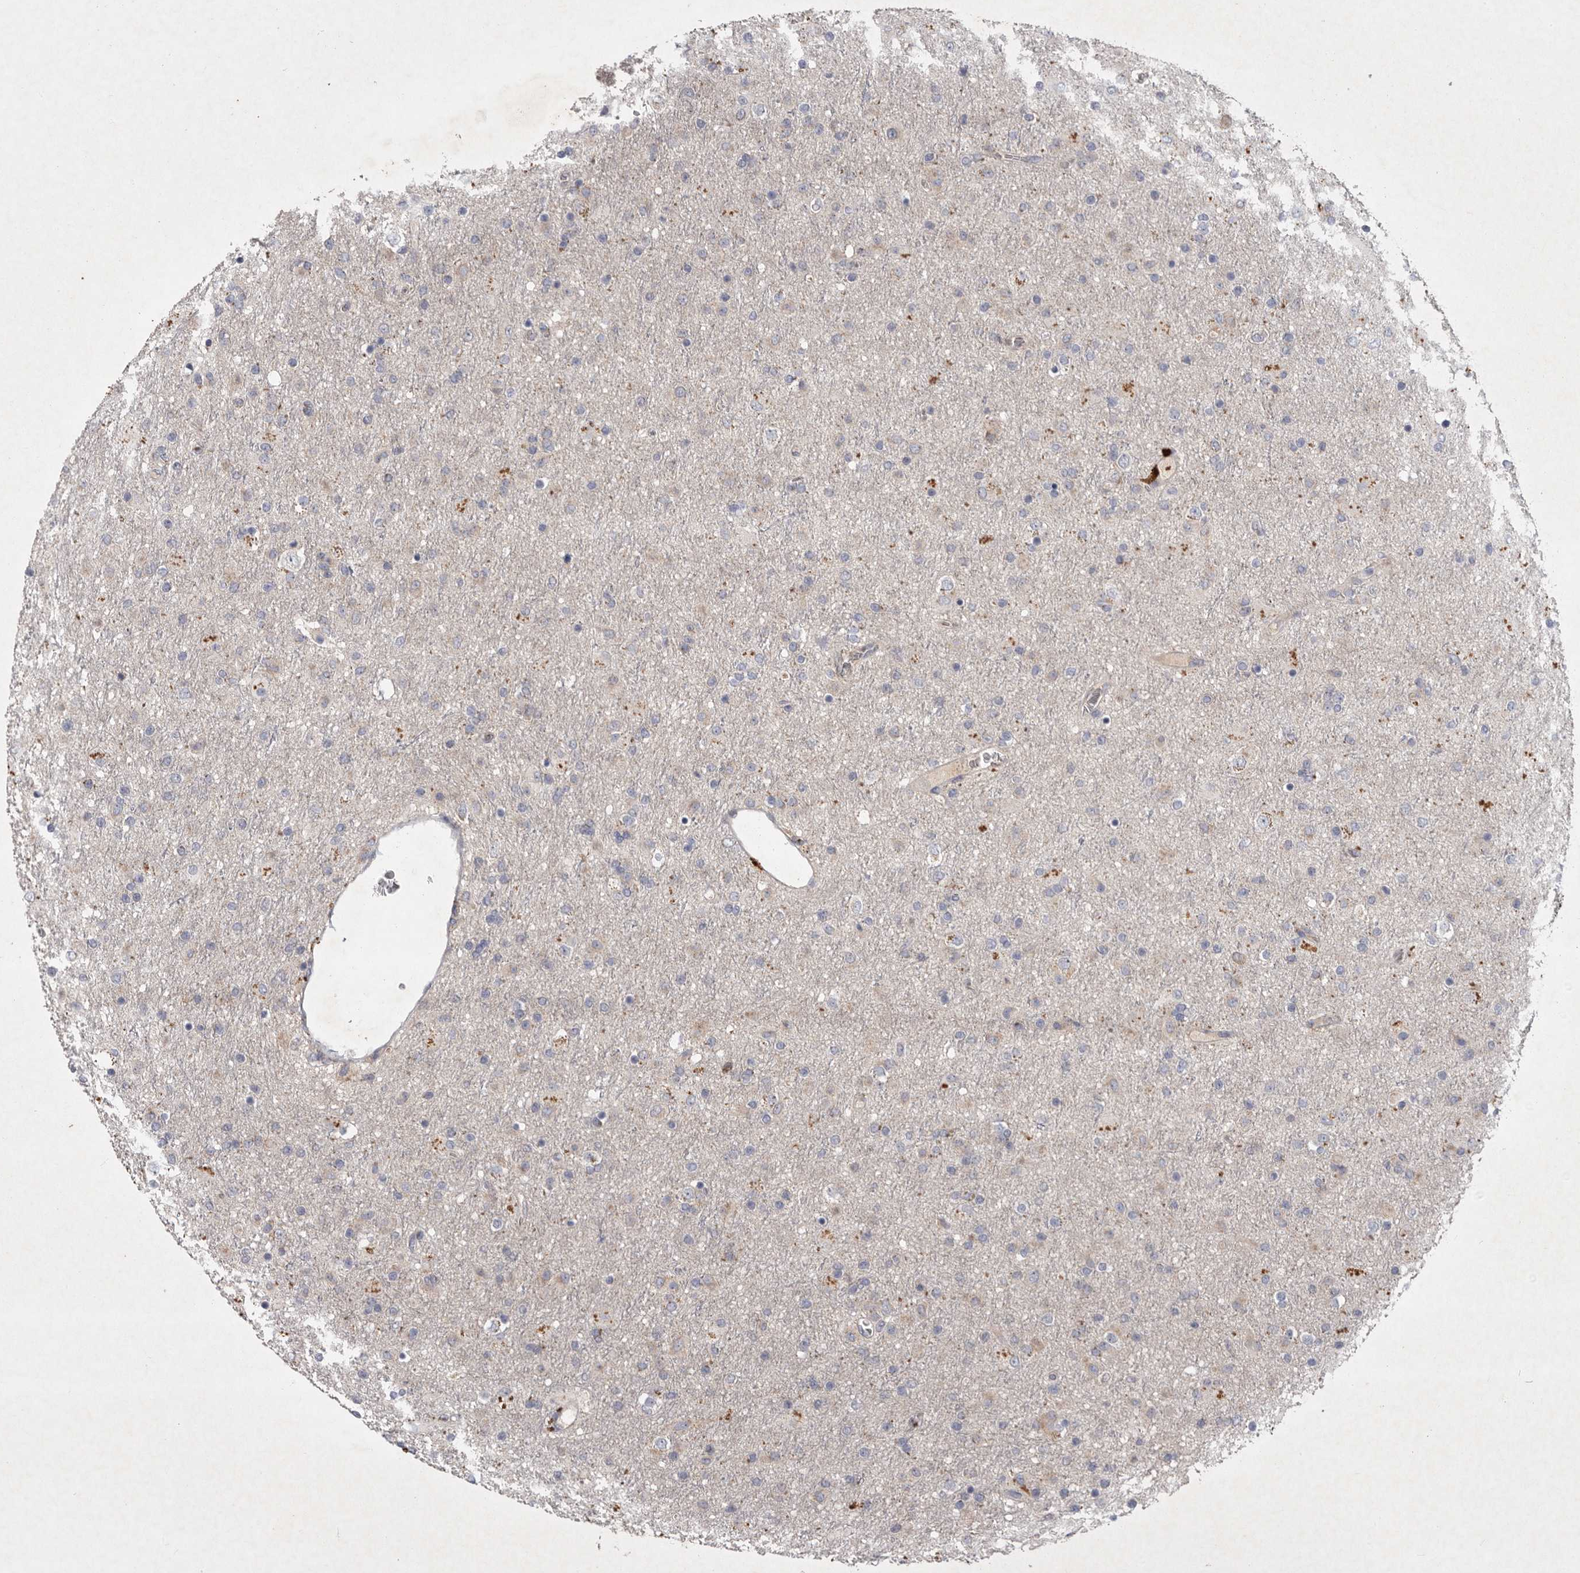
{"staining": {"intensity": "negative", "quantity": "none", "location": "none"}, "tissue": "glioma", "cell_type": "Tumor cells", "image_type": "cancer", "snomed": [{"axis": "morphology", "description": "Glioma, malignant, Low grade"}, {"axis": "topography", "description": "Brain"}], "caption": "Protein analysis of low-grade glioma (malignant) shows no significant staining in tumor cells. The staining is performed using DAB brown chromogen with nuclei counter-stained in using hematoxylin.", "gene": "TNFSF14", "patient": {"sex": "male", "age": 65}}